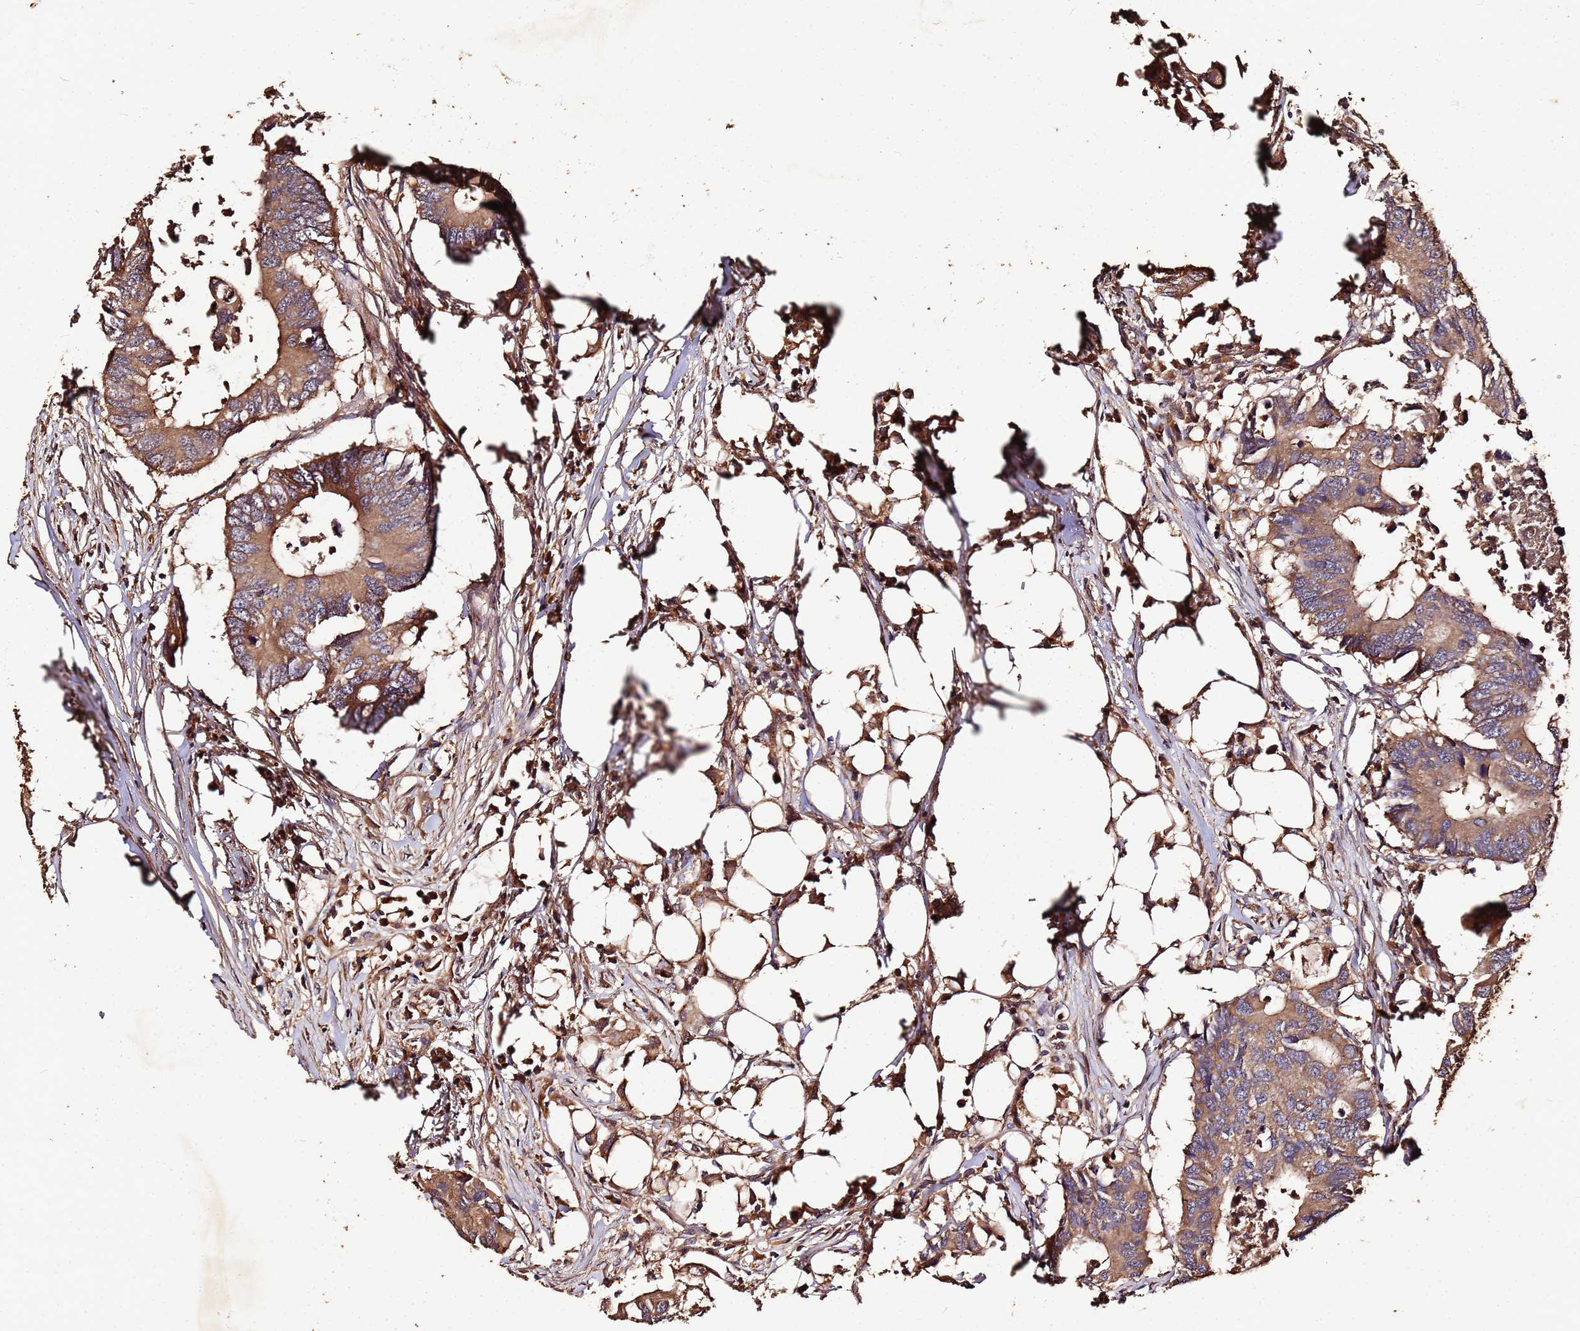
{"staining": {"intensity": "moderate", "quantity": ">75%", "location": "cytoplasmic/membranous"}, "tissue": "colorectal cancer", "cell_type": "Tumor cells", "image_type": "cancer", "snomed": [{"axis": "morphology", "description": "Adenocarcinoma, NOS"}, {"axis": "topography", "description": "Colon"}], "caption": "Protein expression analysis of adenocarcinoma (colorectal) displays moderate cytoplasmic/membranous staining in about >75% of tumor cells.", "gene": "MTERF1", "patient": {"sex": "male", "age": 71}}